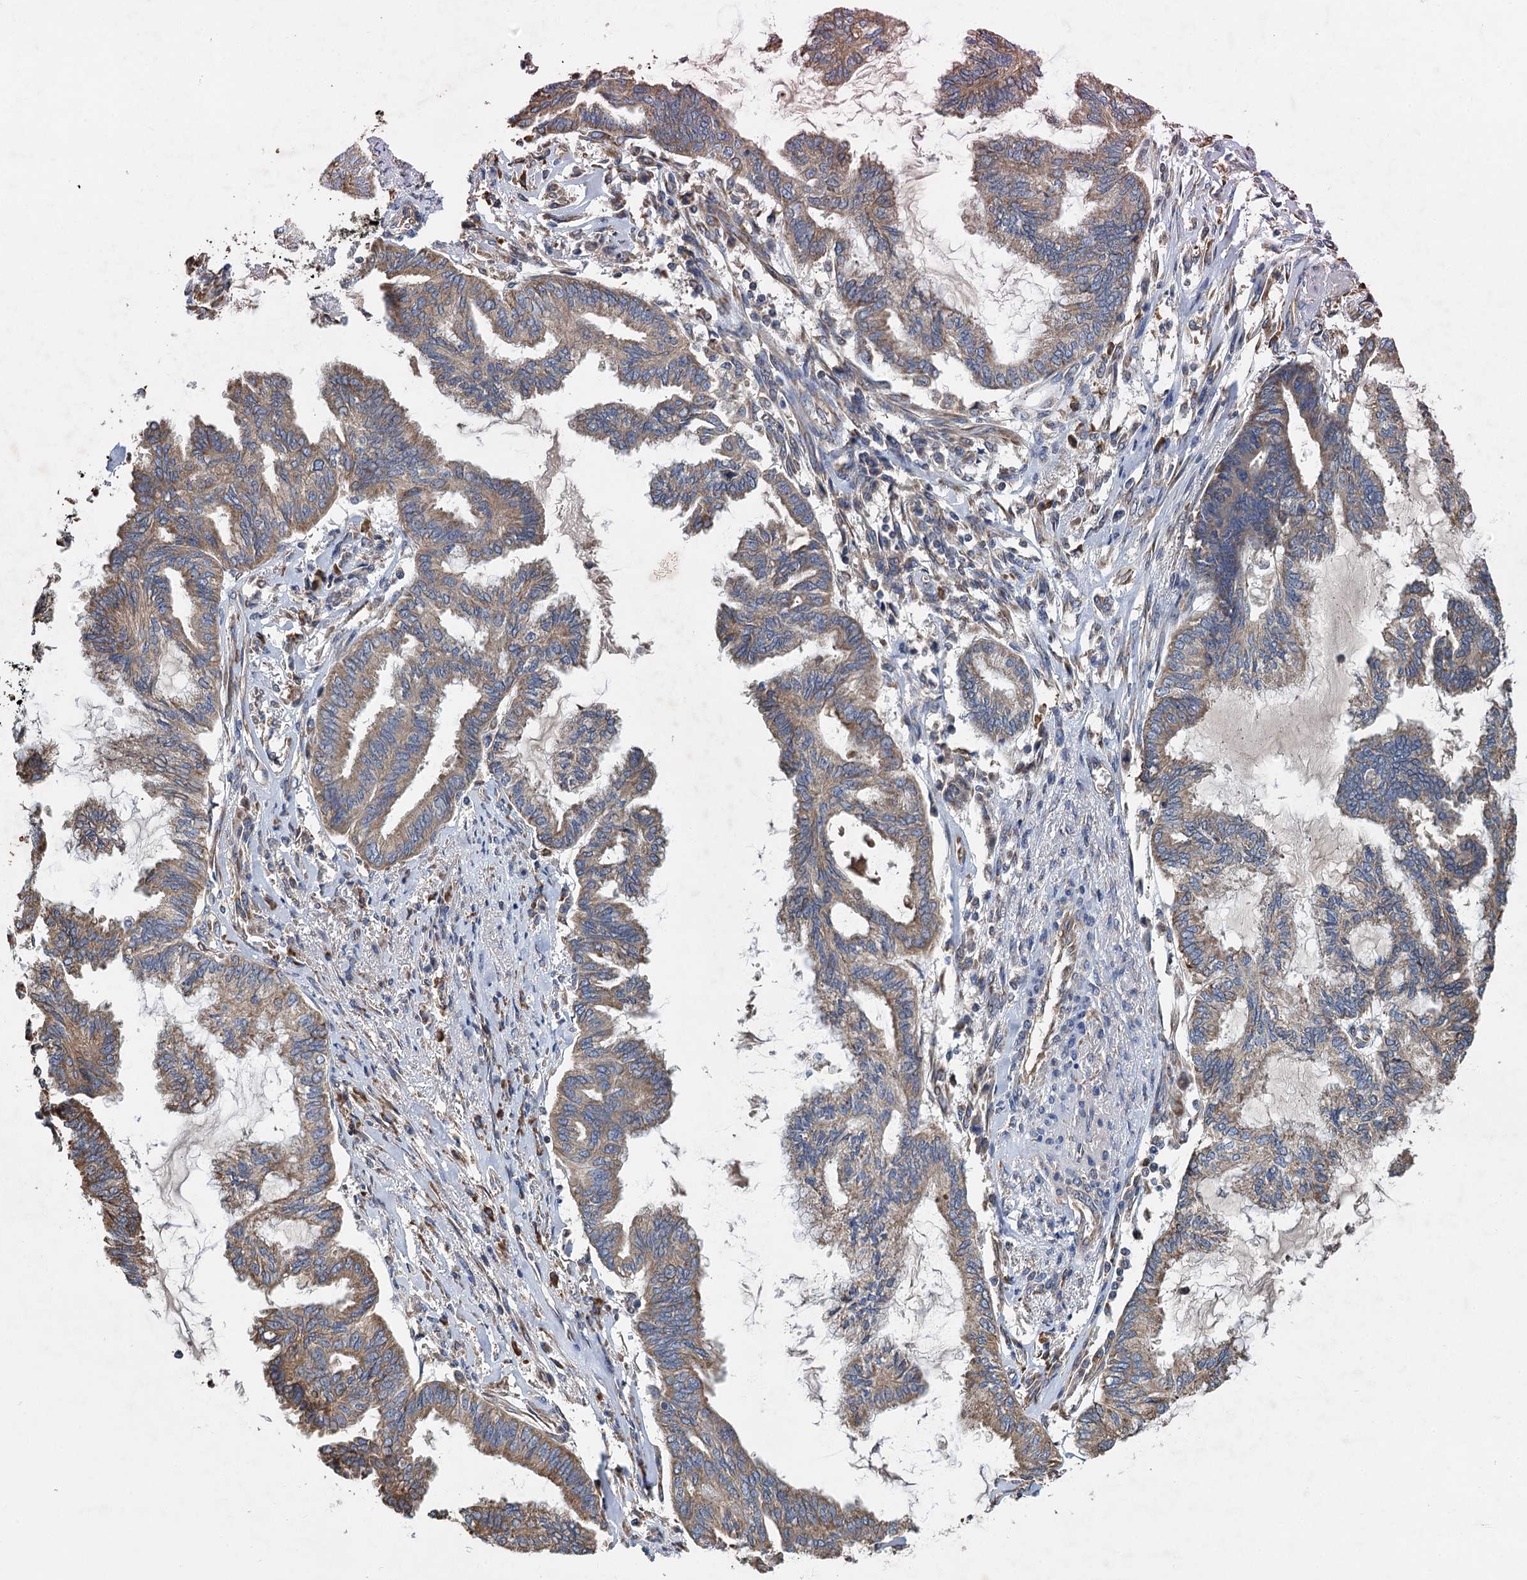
{"staining": {"intensity": "moderate", "quantity": ">75%", "location": "cytoplasmic/membranous"}, "tissue": "endometrial cancer", "cell_type": "Tumor cells", "image_type": "cancer", "snomed": [{"axis": "morphology", "description": "Adenocarcinoma, NOS"}, {"axis": "topography", "description": "Endometrium"}], "caption": "Immunohistochemistry image of human endometrial adenocarcinoma stained for a protein (brown), which demonstrates medium levels of moderate cytoplasmic/membranous staining in approximately >75% of tumor cells.", "gene": "LINS1", "patient": {"sex": "female", "age": 86}}